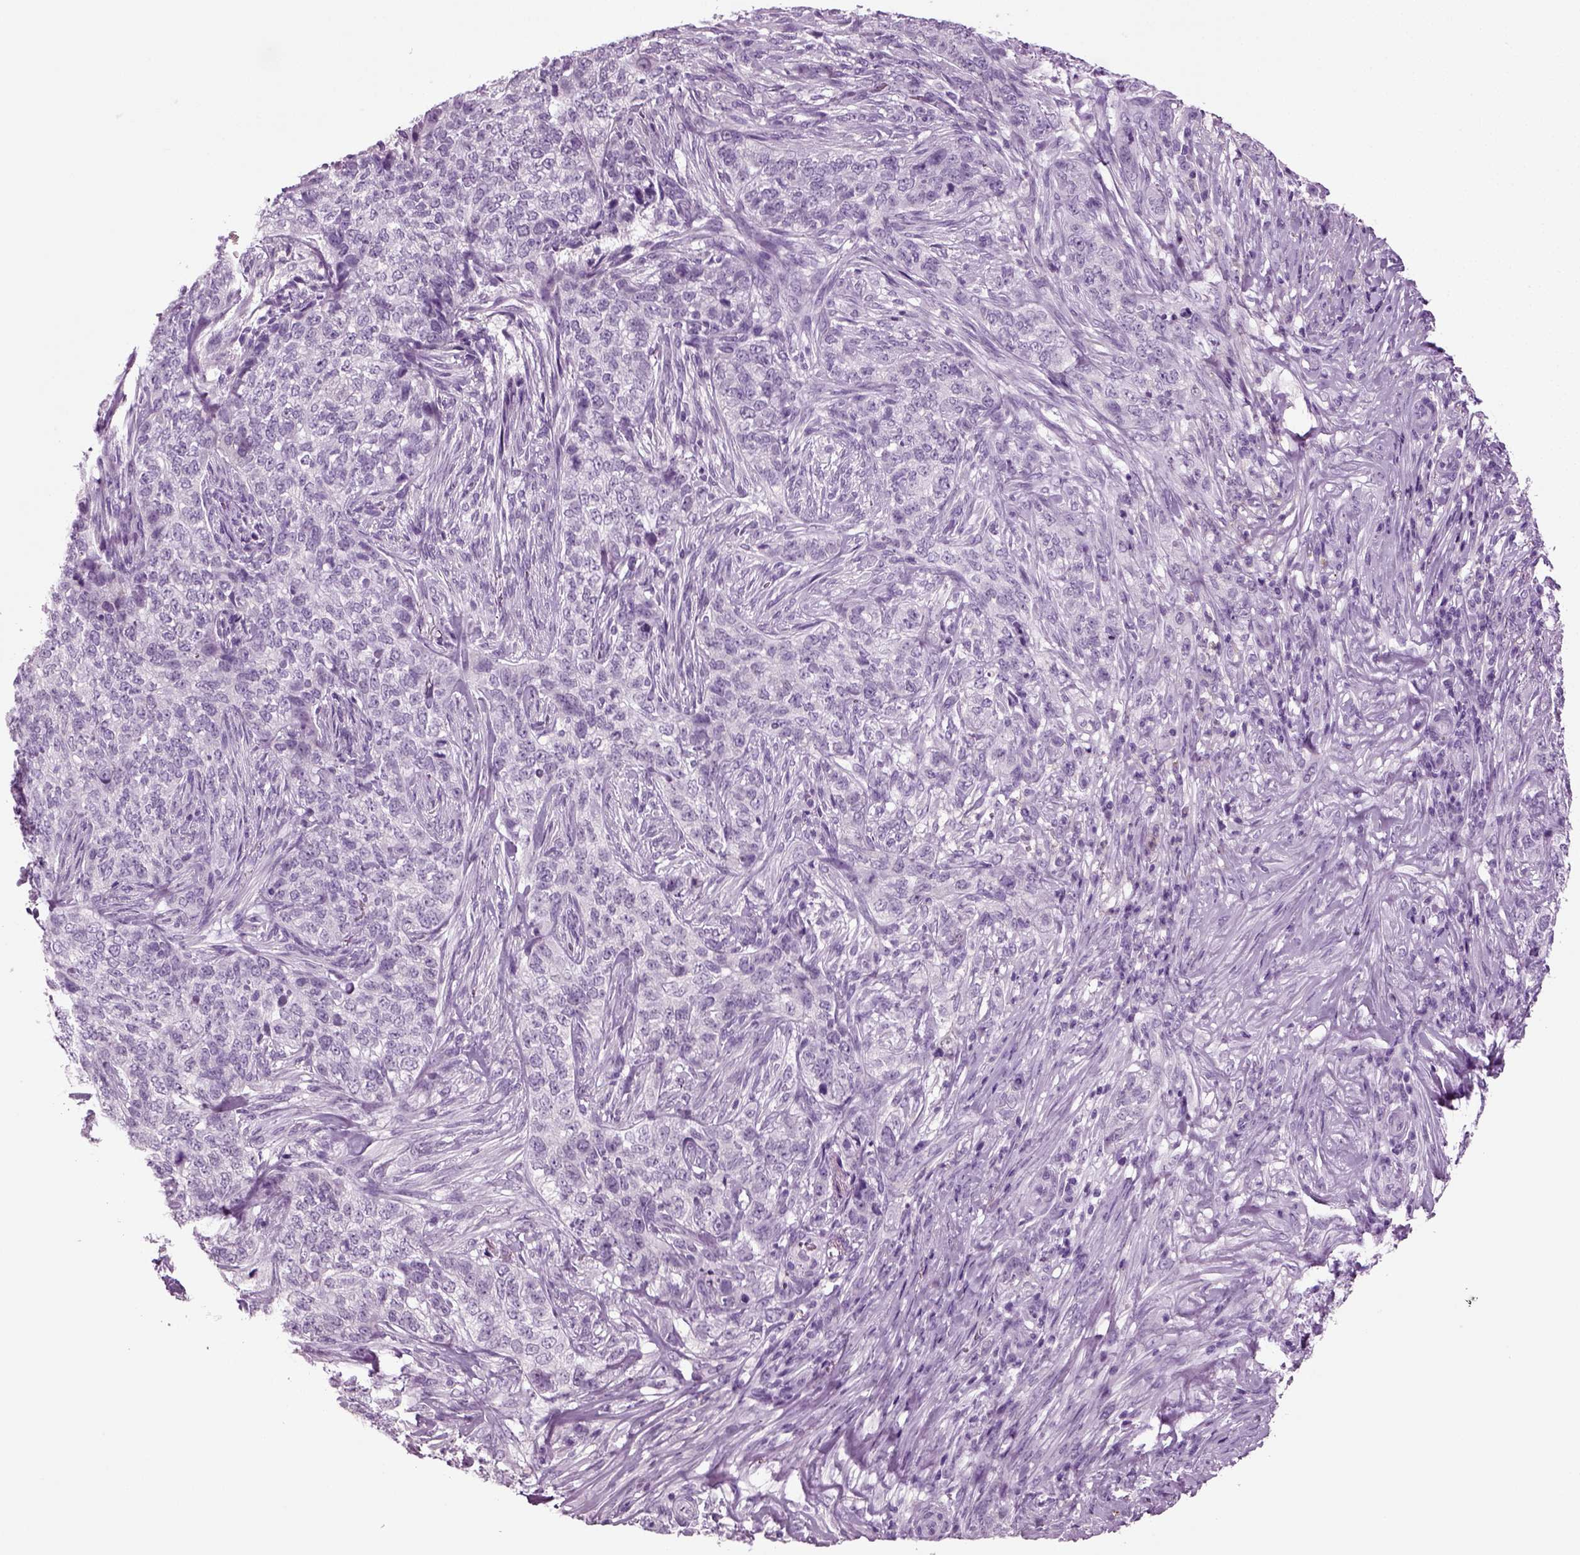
{"staining": {"intensity": "negative", "quantity": "none", "location": "none"}, "tissue": "skin cancer", "cell_type": "Tumor cells", "image_type": "cancer", "snomed": [{"axis": "morphology", "description": "Basal cell carcinoma"}, {"axis": "topography", "description": "Skin"}], "caption": "High magnification brightfield microscopy of skin basal cell carcinoma stained with DAB (brown) and counterstained with hematoxylin (blue): tumor cells show no significant positivity.", "gene": "CRABP1", "patient": {"sex": "female", "age": 69}}